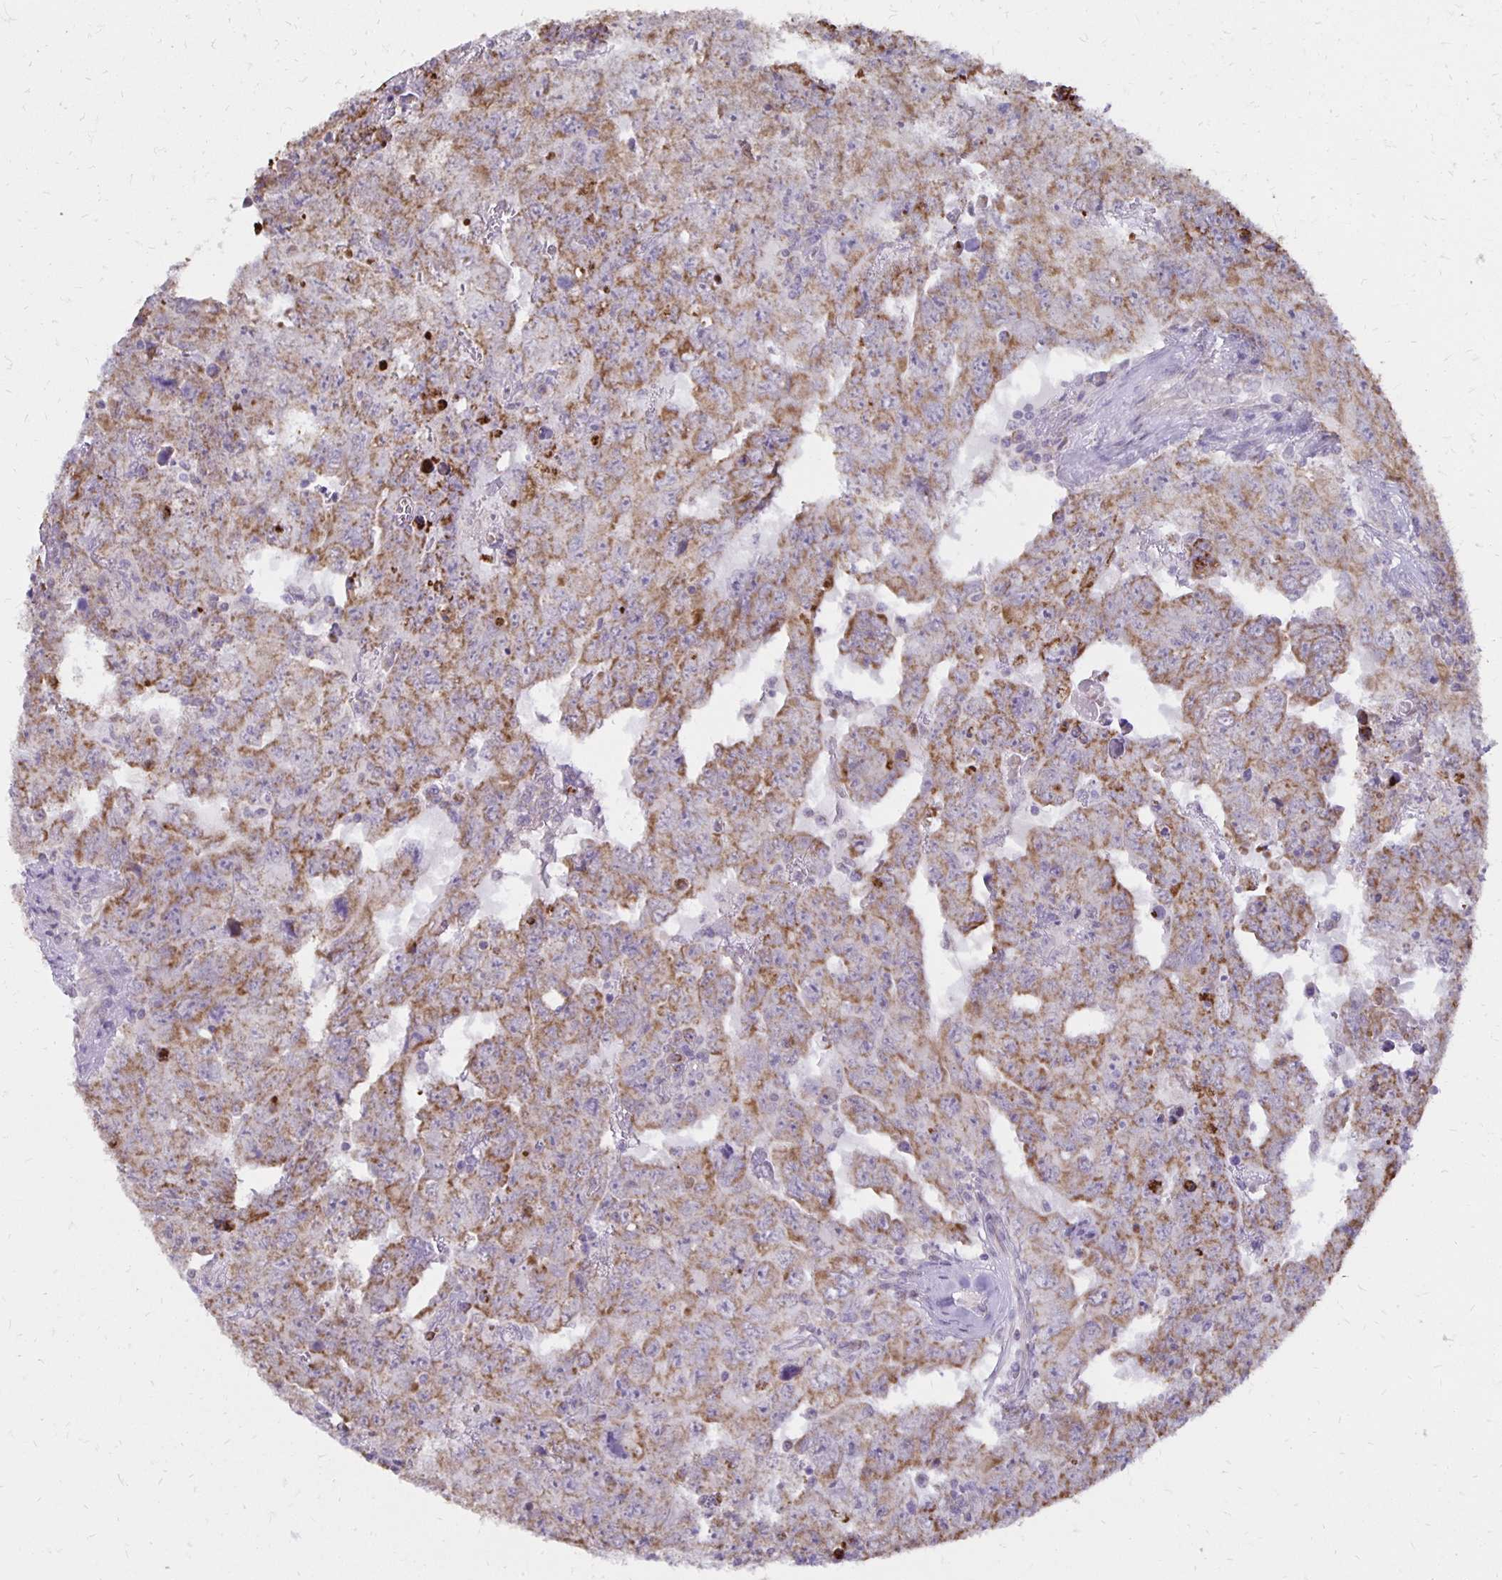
{"staining": {"intensity": "moderate", "quantity": "25%-75%", "location": "cytoplasmic/membranous"}, "tissue": "testis cancer", "cell_type": "Tumor cells", "image_type": "cancer", "snomed": [{"axis": "morphology", "description": "Carcinoma, Embryonal, NOS"}, {"axis": "topography", "description": "Testis"}], "caption": "Tumor cells show medium levels of moderate cytoplasmic/membranous staining in approximately 25%-75% of cells in human testis cancer (embryonal carcinoma).", "gene": "IER3", "patient": {"sex": "male", "age": 24}}